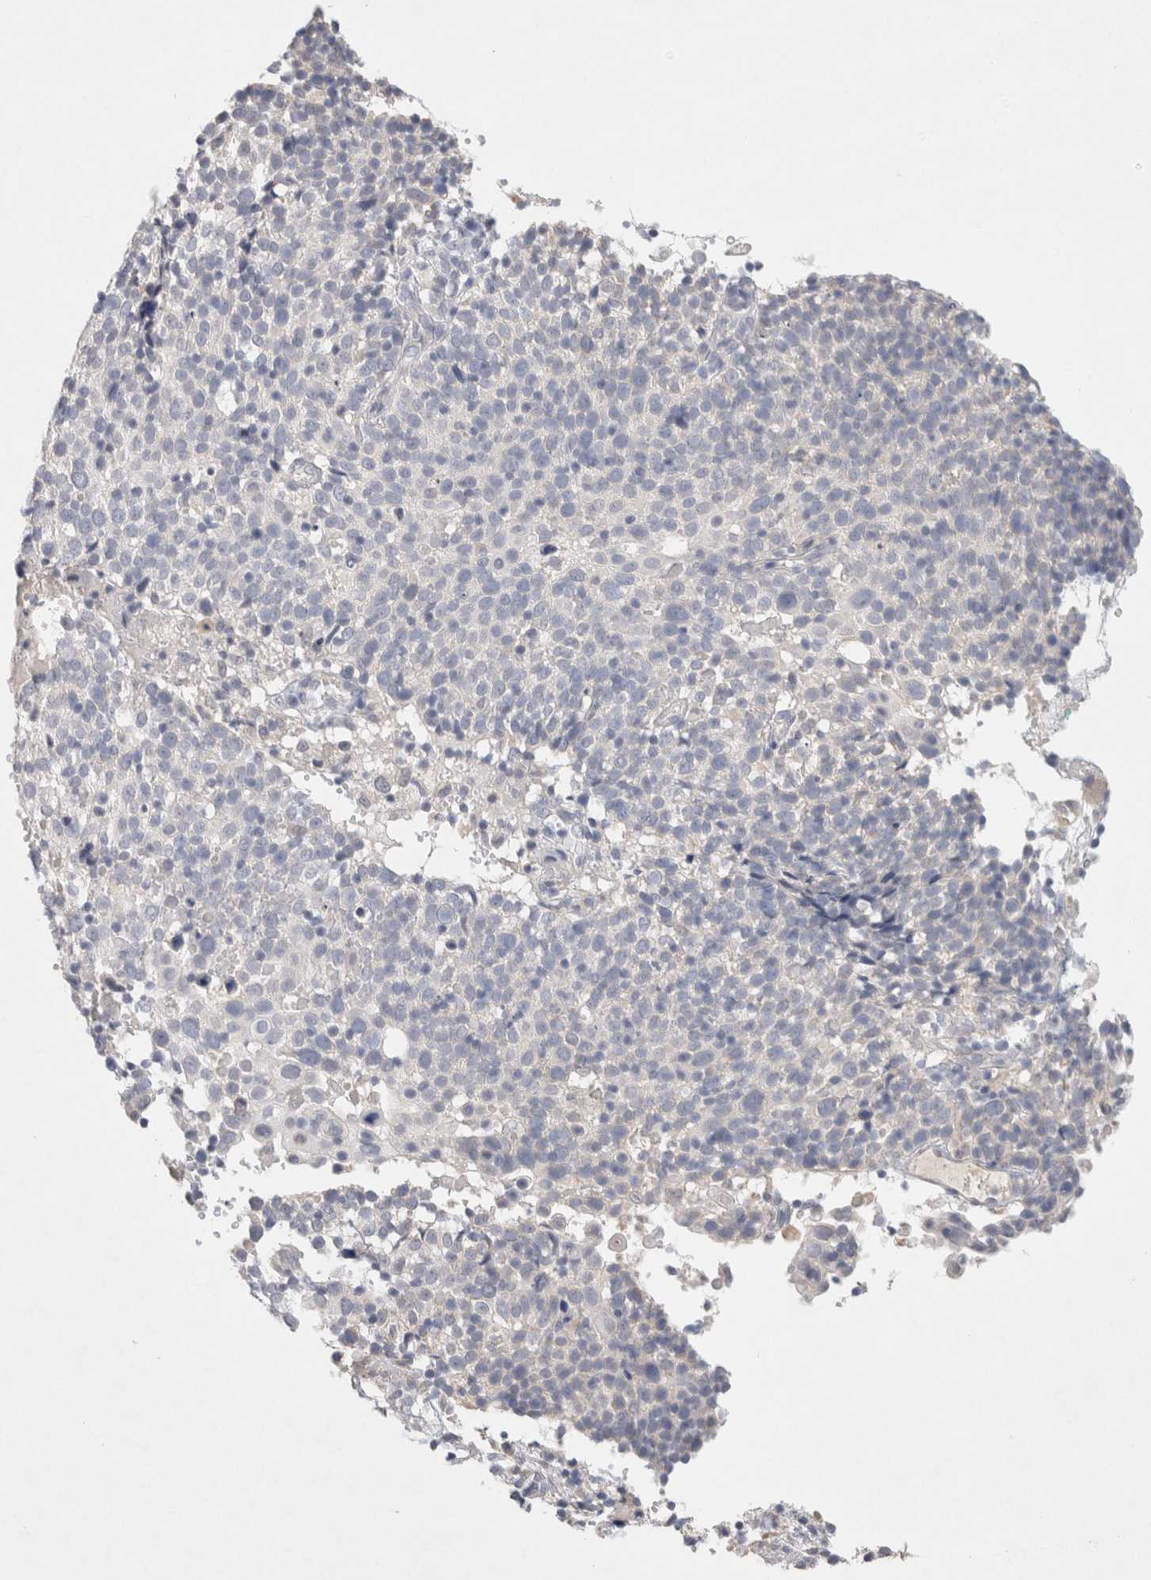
{"staining": {"intensity": "negative", "quantity": "none", "location": "none"}, "tissue": "cervical cancer", "cell_type": "Tumor cells", "image_type": "cancer", "snomed": [{"axis": "morphology", "description": "Squamous cell carcinoma, NOS"}, {"axis": "topography", "description": "Cervix"}], "caption": "This is a micrograph of immunohistochemistry (IHC) staining of squamous cell carcinoma (cervical), which shows no expression in tumor cells. The staining was performed using DAB to visualize the protein expression in brown, while the nuclei were stained in blue with hematoxylin (Magnification: 20x).", "gene": "MPP2", "patient": {"sex": "female", "age": 74}}